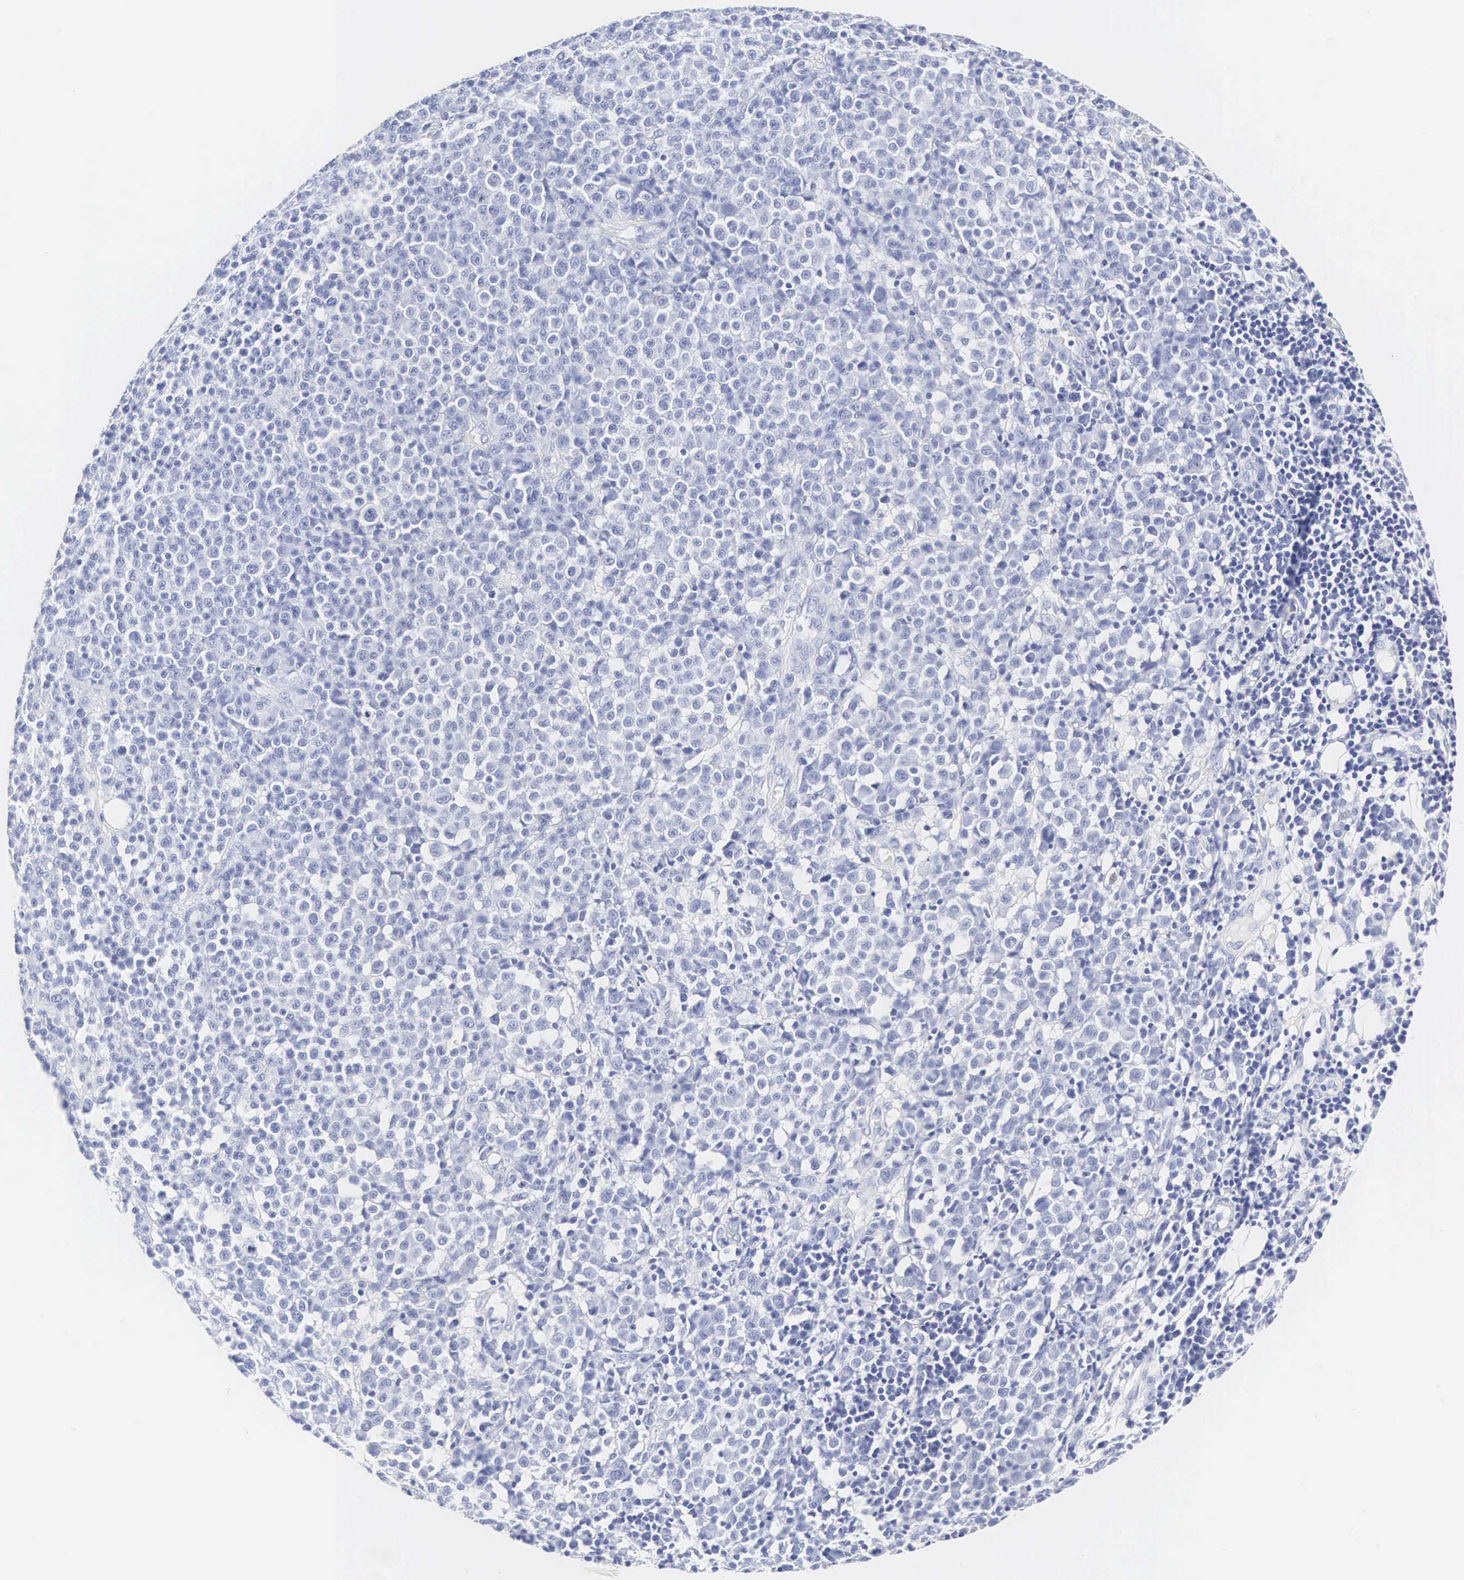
{"staining": {"intensity": "negative", "quantity": "none", "location": "none"}, "tissue": "melanoma", "cell_type": "Tumor cells", "image_type": "cancer", "snomed": [{"axis": "morphology", "description": "Malignant melanoma, Metastatic site"}, {"axis": "topography", "description": "Skin"}], "caption": "Melanoma stained for a protein using IHC reveals no staining tumor cells.", "gene": "INS", "patient": {"sex": "male", "age": 32}}